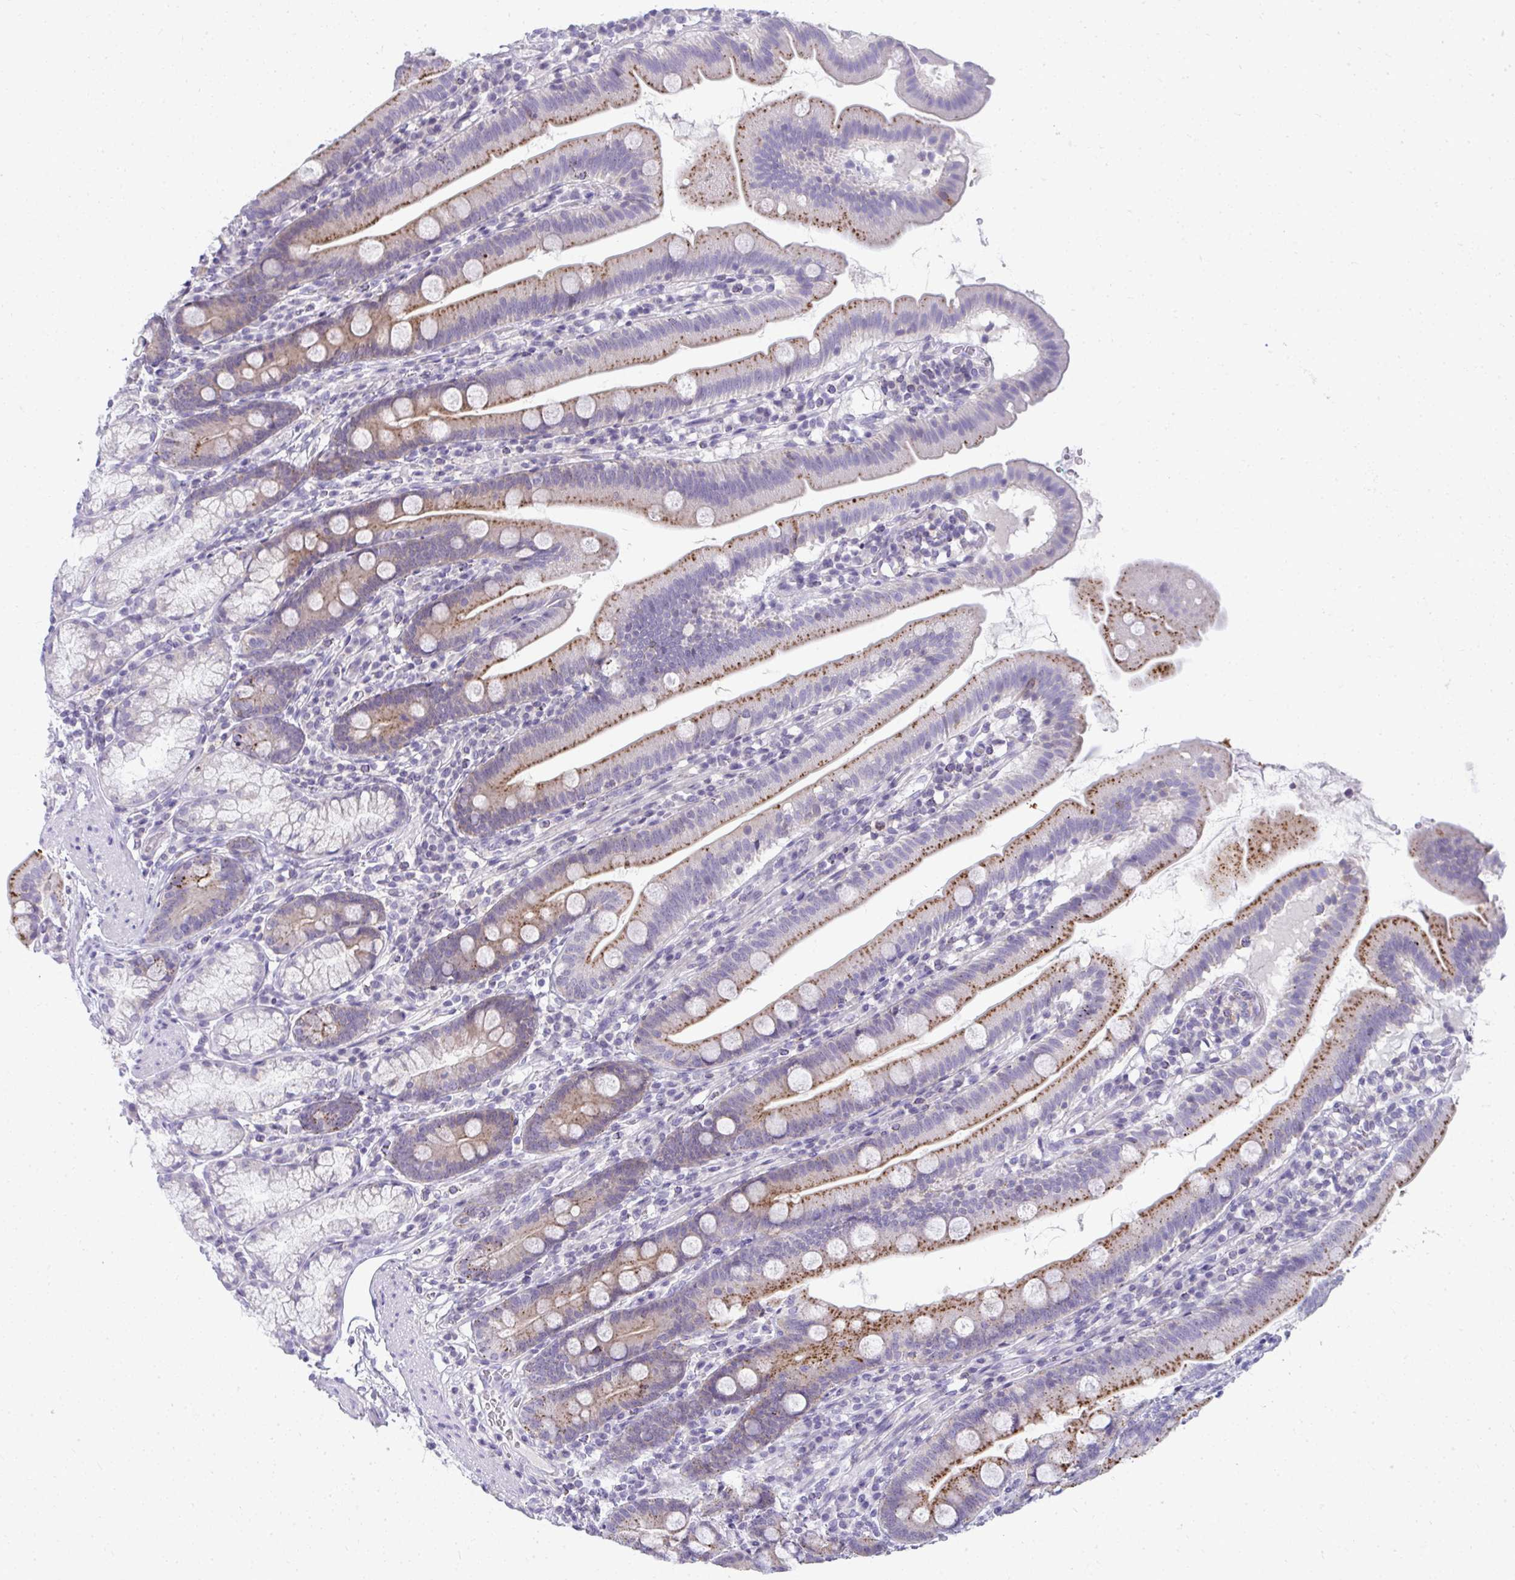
{"staining": {"intensity": "strong", "quantity": ">75%", "location": "cytoplasmic/membranous"}, "tissue": "duodenum", "cell_type": "Glandular cells", "image_type": "normal", "snomed": [{"axis": "morphology", "description": "Normal tissue, NOS"}, {"axis": "topography", "description": "Duodenum"}], "caption": "IHC of unremarkable duodenum demonstrates high levels of strong cytoplasmic/membranous expression in approximately >75% of glandular cells.", "gene": "VPS4B", "patient": {"sex": "female", "age": 67}}